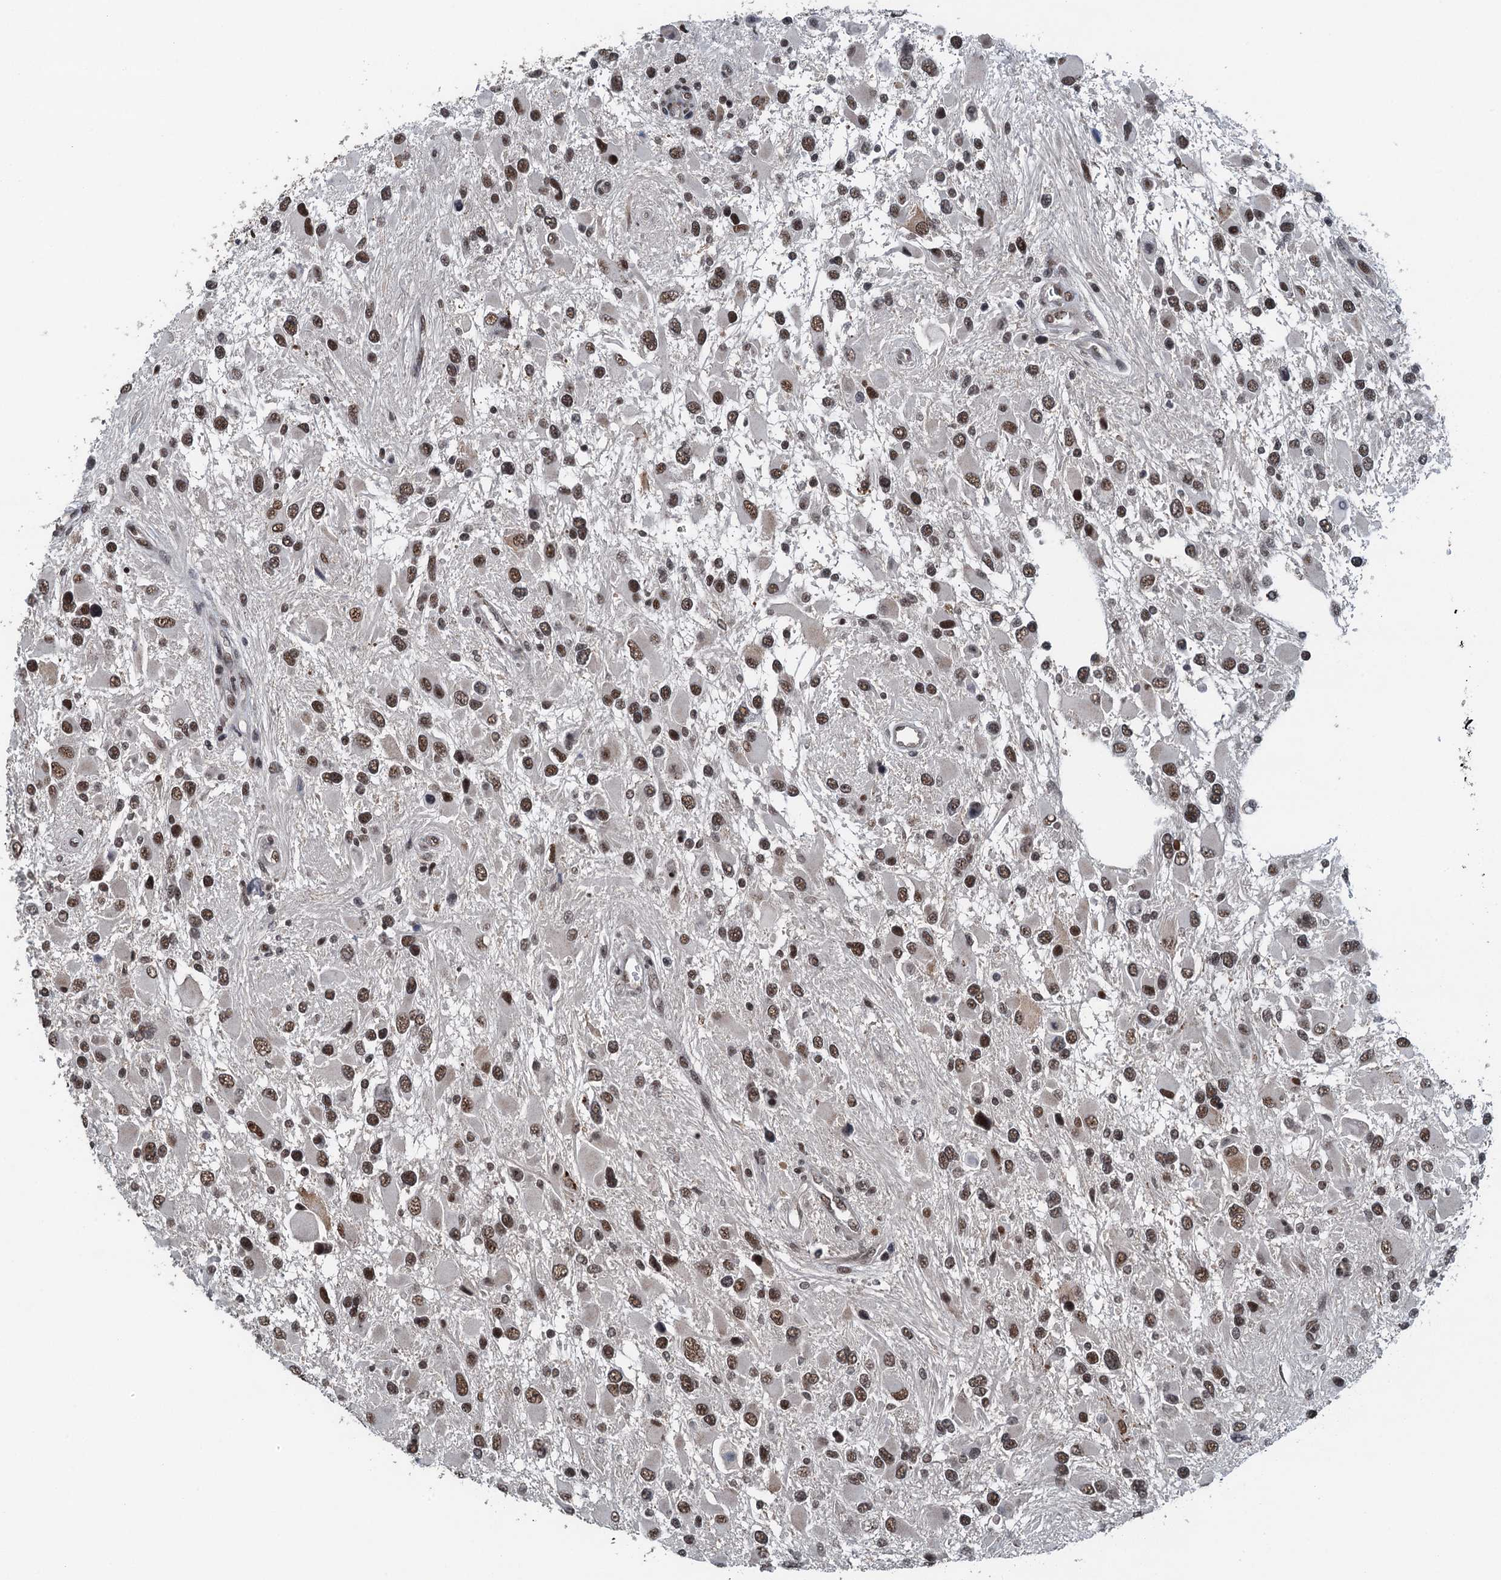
{"staining": {"intensity": "moderate", "quantity": ">75%", "location": "nuclear"}, "tissue": "glioma", "cell_type": "Tumor cells", "image_type": "cancer", "snomed": [{"axis": "morphology", "description": "Glioma, malignant, High grade"}, {"axis": "topography", "description": "Brain"}], "caption": "Immunohistochemical staining of glioma demonstrates medium levels of moderate nuclear protein expression in approximately >75% of tumor cells.", "gene": "MTA3", "patient": {"sex": "male", "age": 53}}